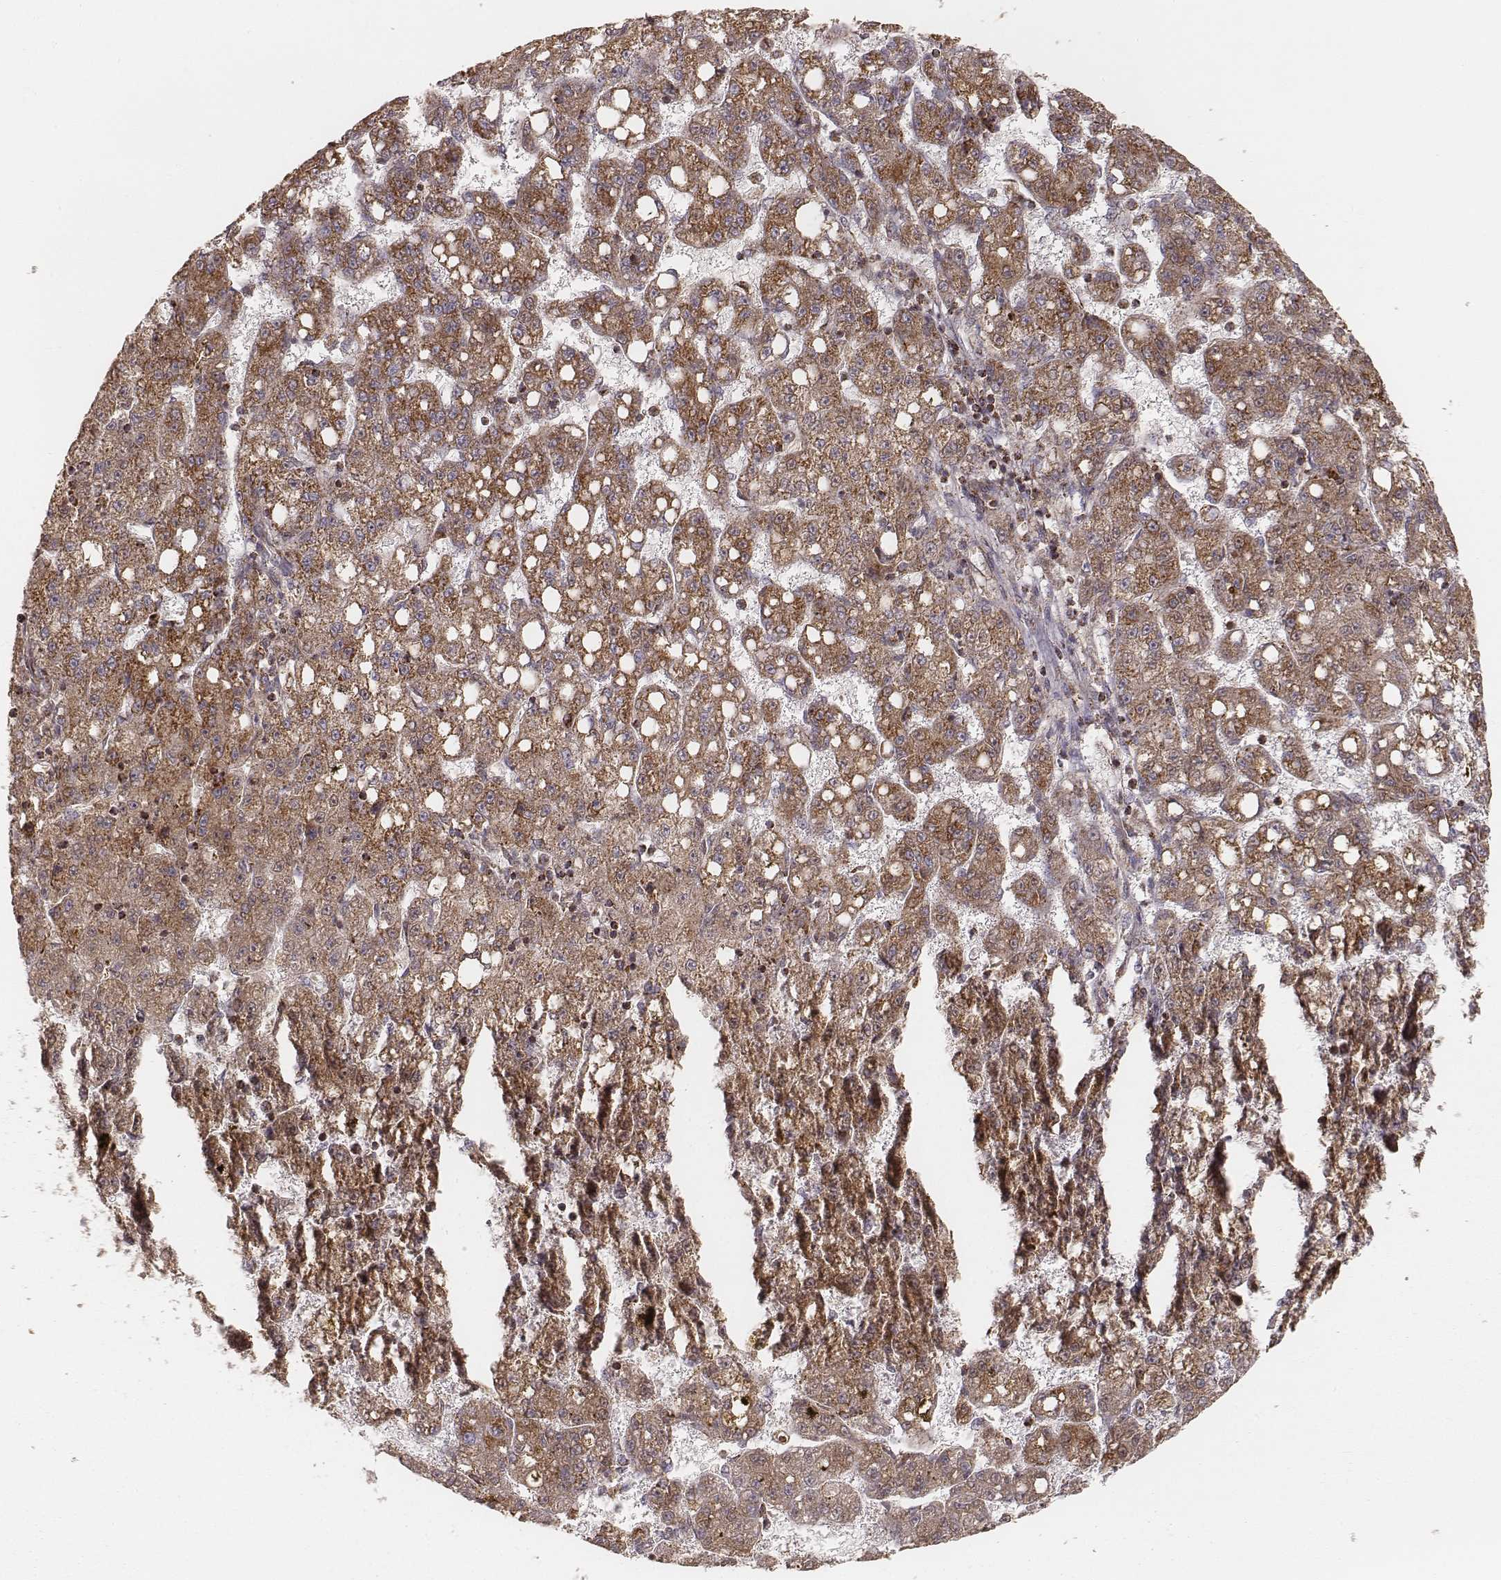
{"staining": {"intensity": "moderate", "quantity": ">75%", "location": "cytoplasmic/membranous"}, "tissue": "liver cancer", "cell_type": "Tumor cells", "image_type": "cancer", "snomed": [{"axis": "morphology", "description": "Carcinoma, Hepatocellular, NOS"}, {"axis": "topography", "description": "Liver"}], "caption": "The histopathology image reveals immunohistochemical staining of liver hepatocellular carcinoma. There is moderate cytoplasmic/membranous expression is appreciated in about >75% of tumor cells.", "gene": "CS", "patient": {"sex": "female", "age": 65}}